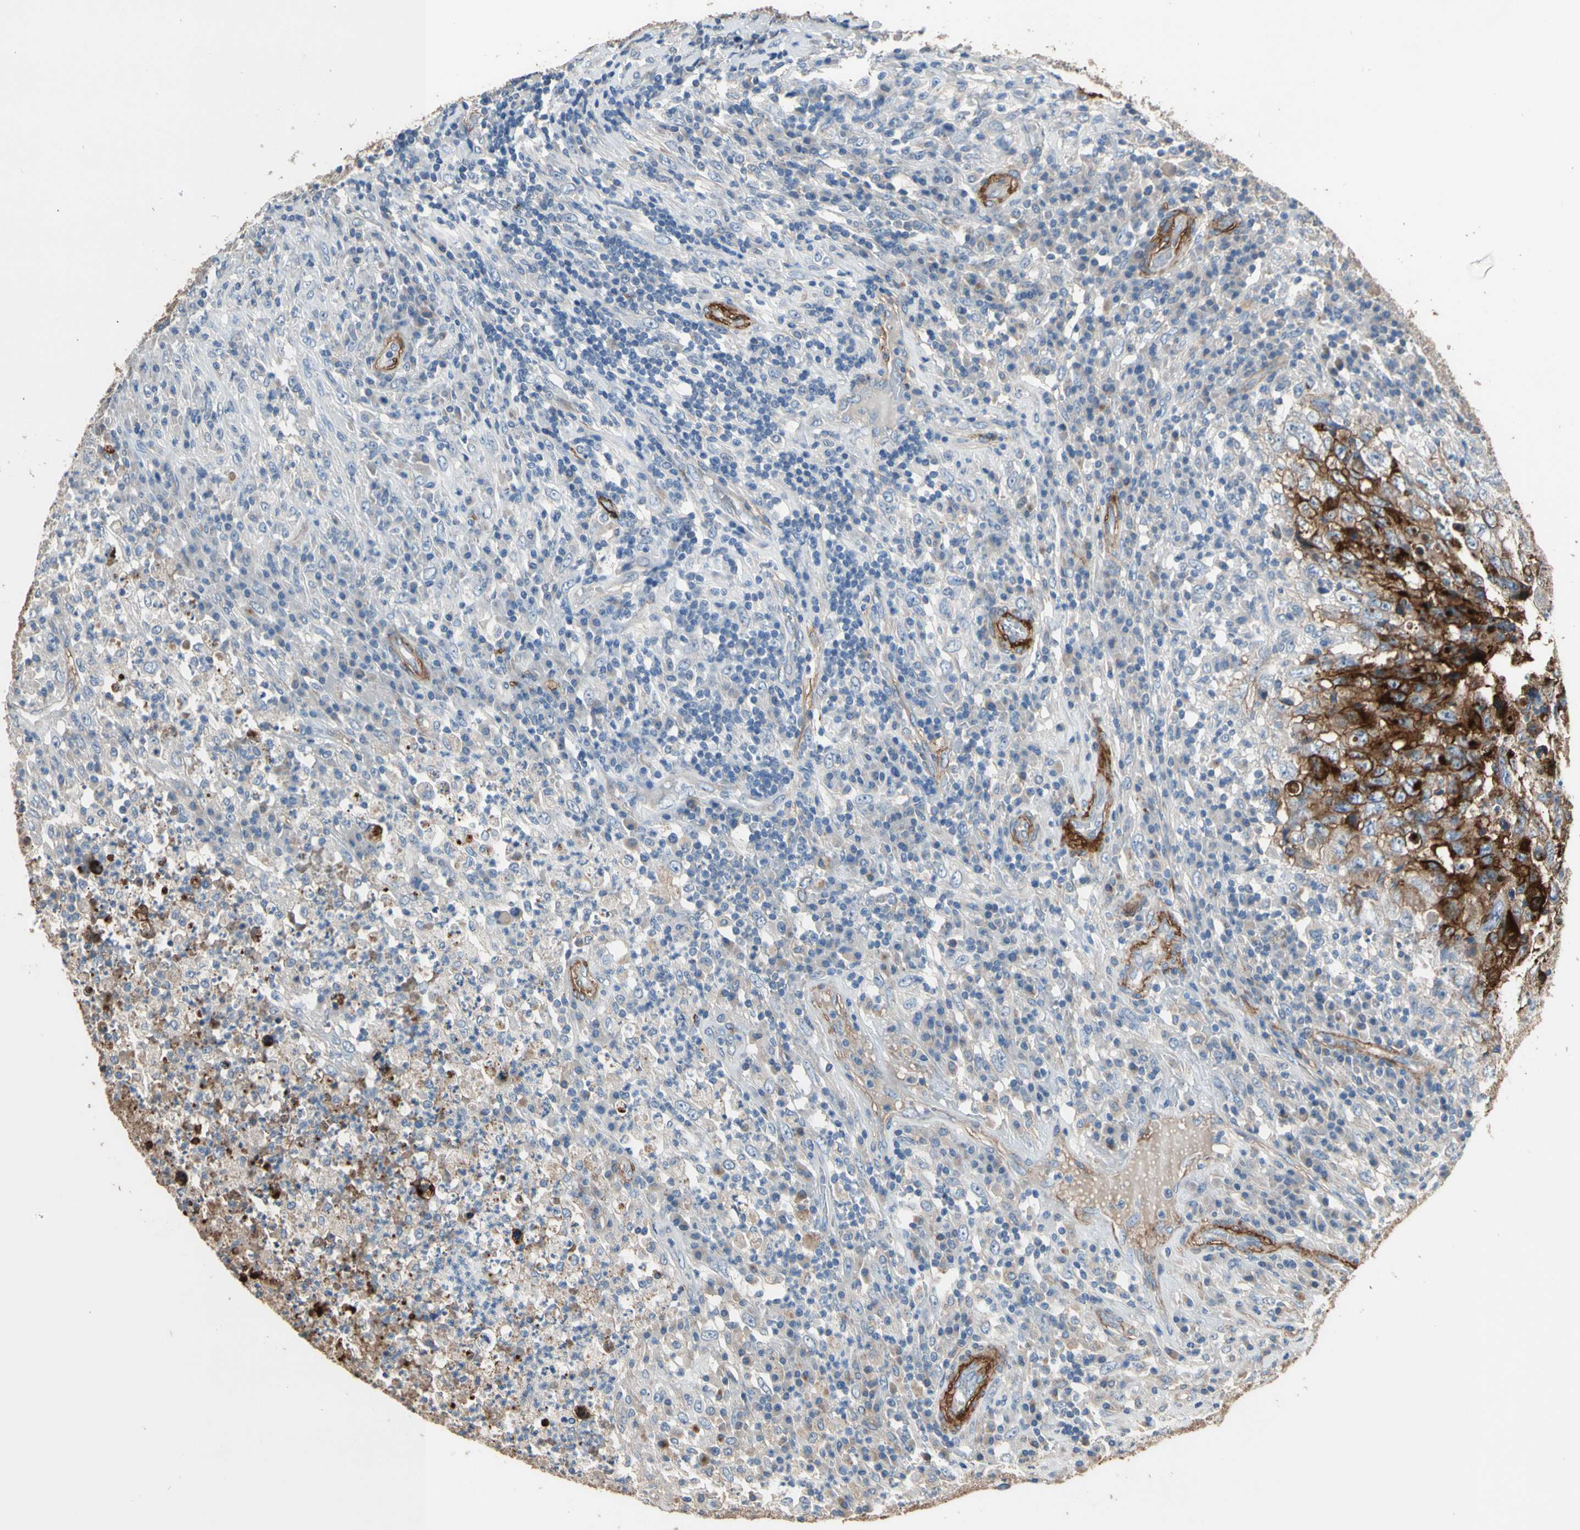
{"staining": {"intensity": "strong", "quantity": "25%-75%", "location": "cytoplasmic/membranous"}, "tissue": "testis cancer", "cell_type": "Tumor cells", "image_type": "cancer", "snomed": [{"axis": "morphology", "description": "Necrosis, NOS"}, {"axis": "morphology", "description": "Carcinoma, Embryonal, NOS"}, {"axis": "topography", "description": "Testis"}], "caption": "There is high levels of strong cytoplasmic/membranous staining in tumor cells of testis embryonal carcinoma, as demonstrated by immunohistochemical staining (brown color).", "gene": "SUSD2", "patient": {"sex": "male", "age": 19}}